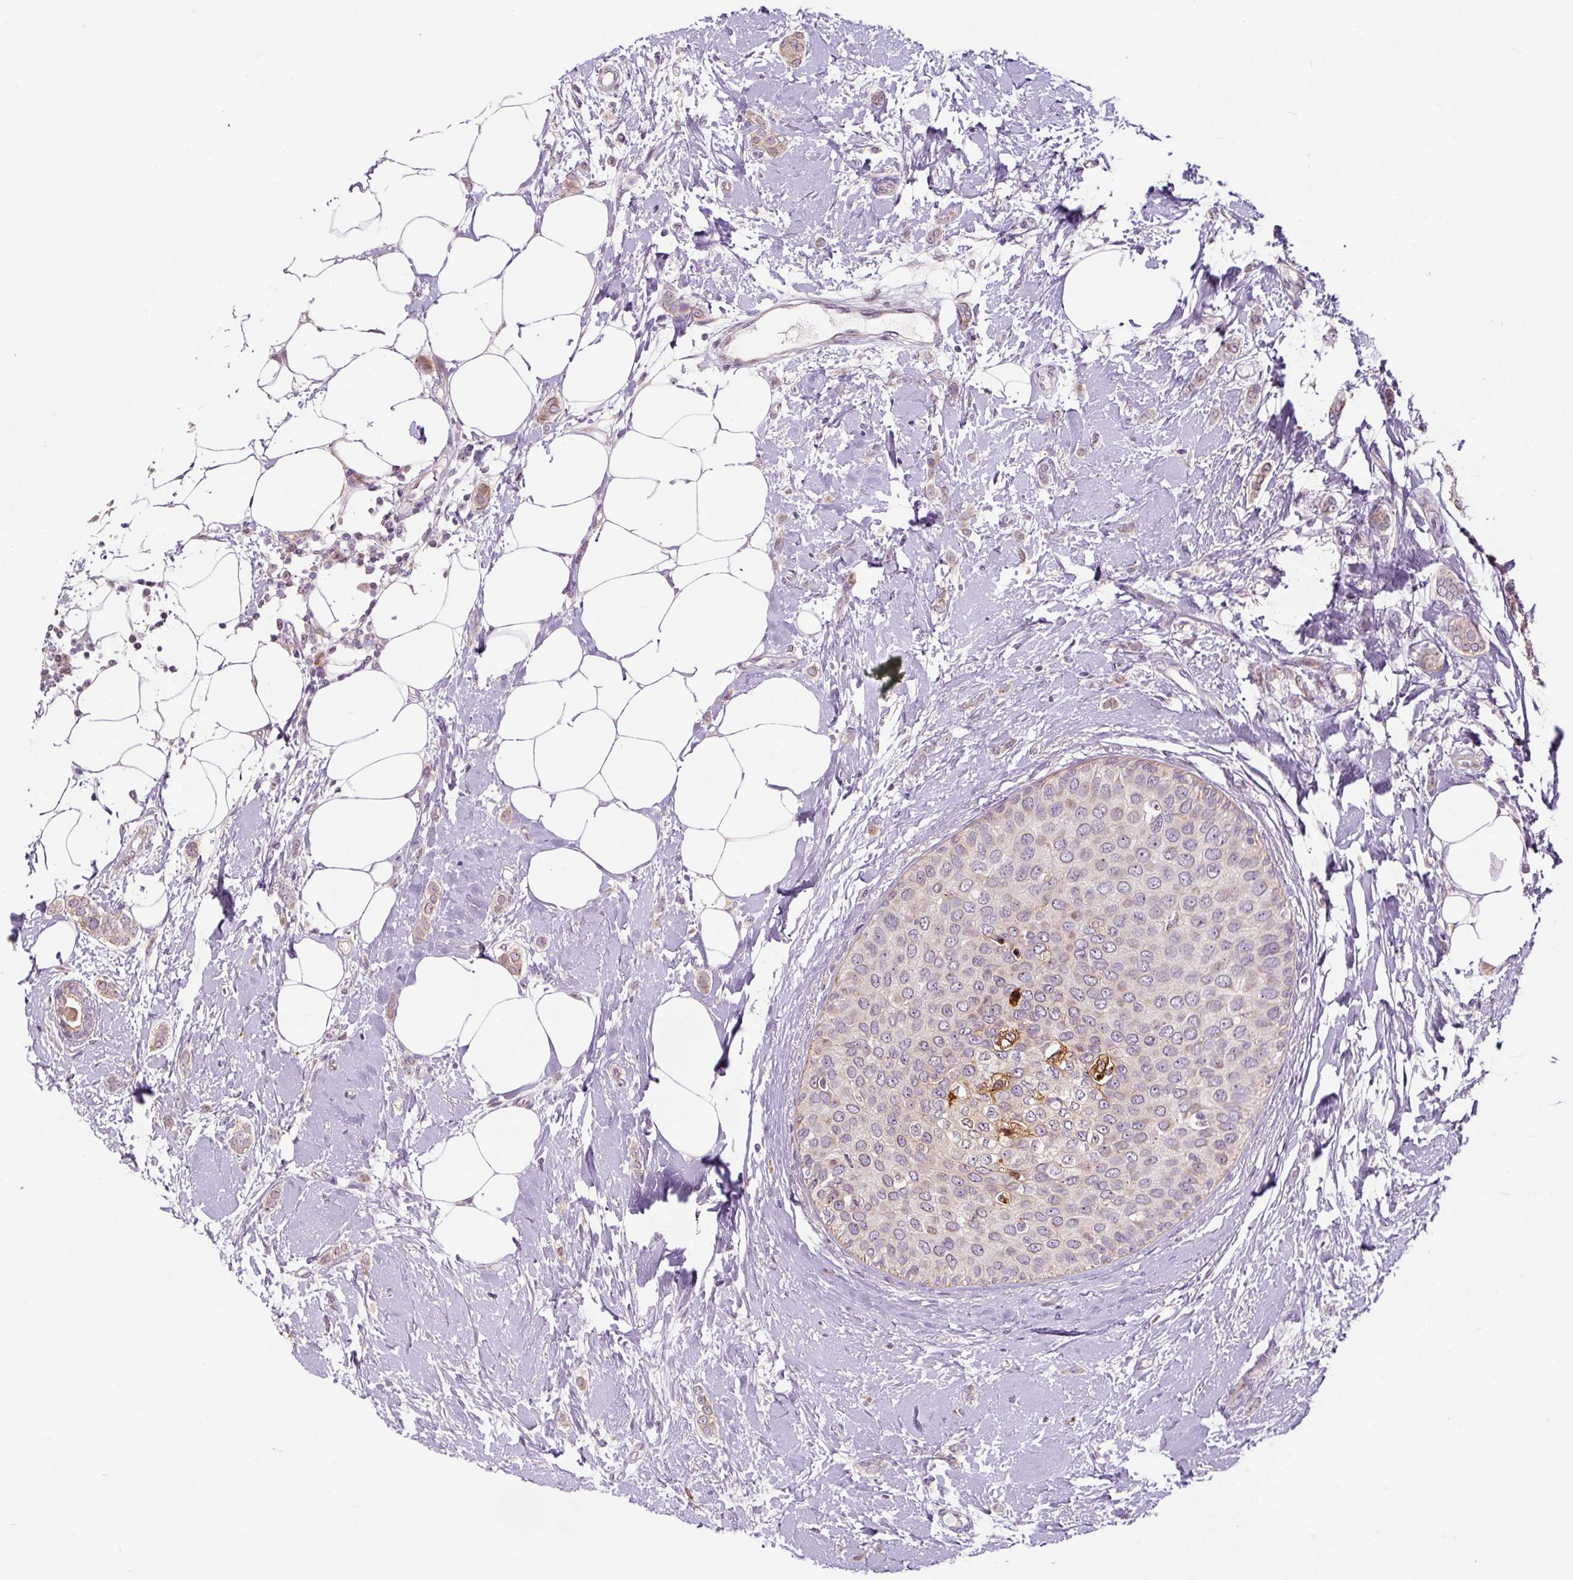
{"staining": {"intensity": "weak", "quantity": "<25%", "location": "cytoplasmic/membranous"}, "tissue": "breast cancer", "cell_type": "Tumor cells", "image_type": "cancer", "snomed": [{"axis": "morphology", "description": "Duct carcinoma"}, {"axis": "topography", "description": "Breast"}], "caption": "Breast cancer (invasive ductal carcinoma) stained for a protein using IHC reveals no positivity tumor cells.", "gene": "FUT10", "patient": {"sex": "female", "age": 72}}